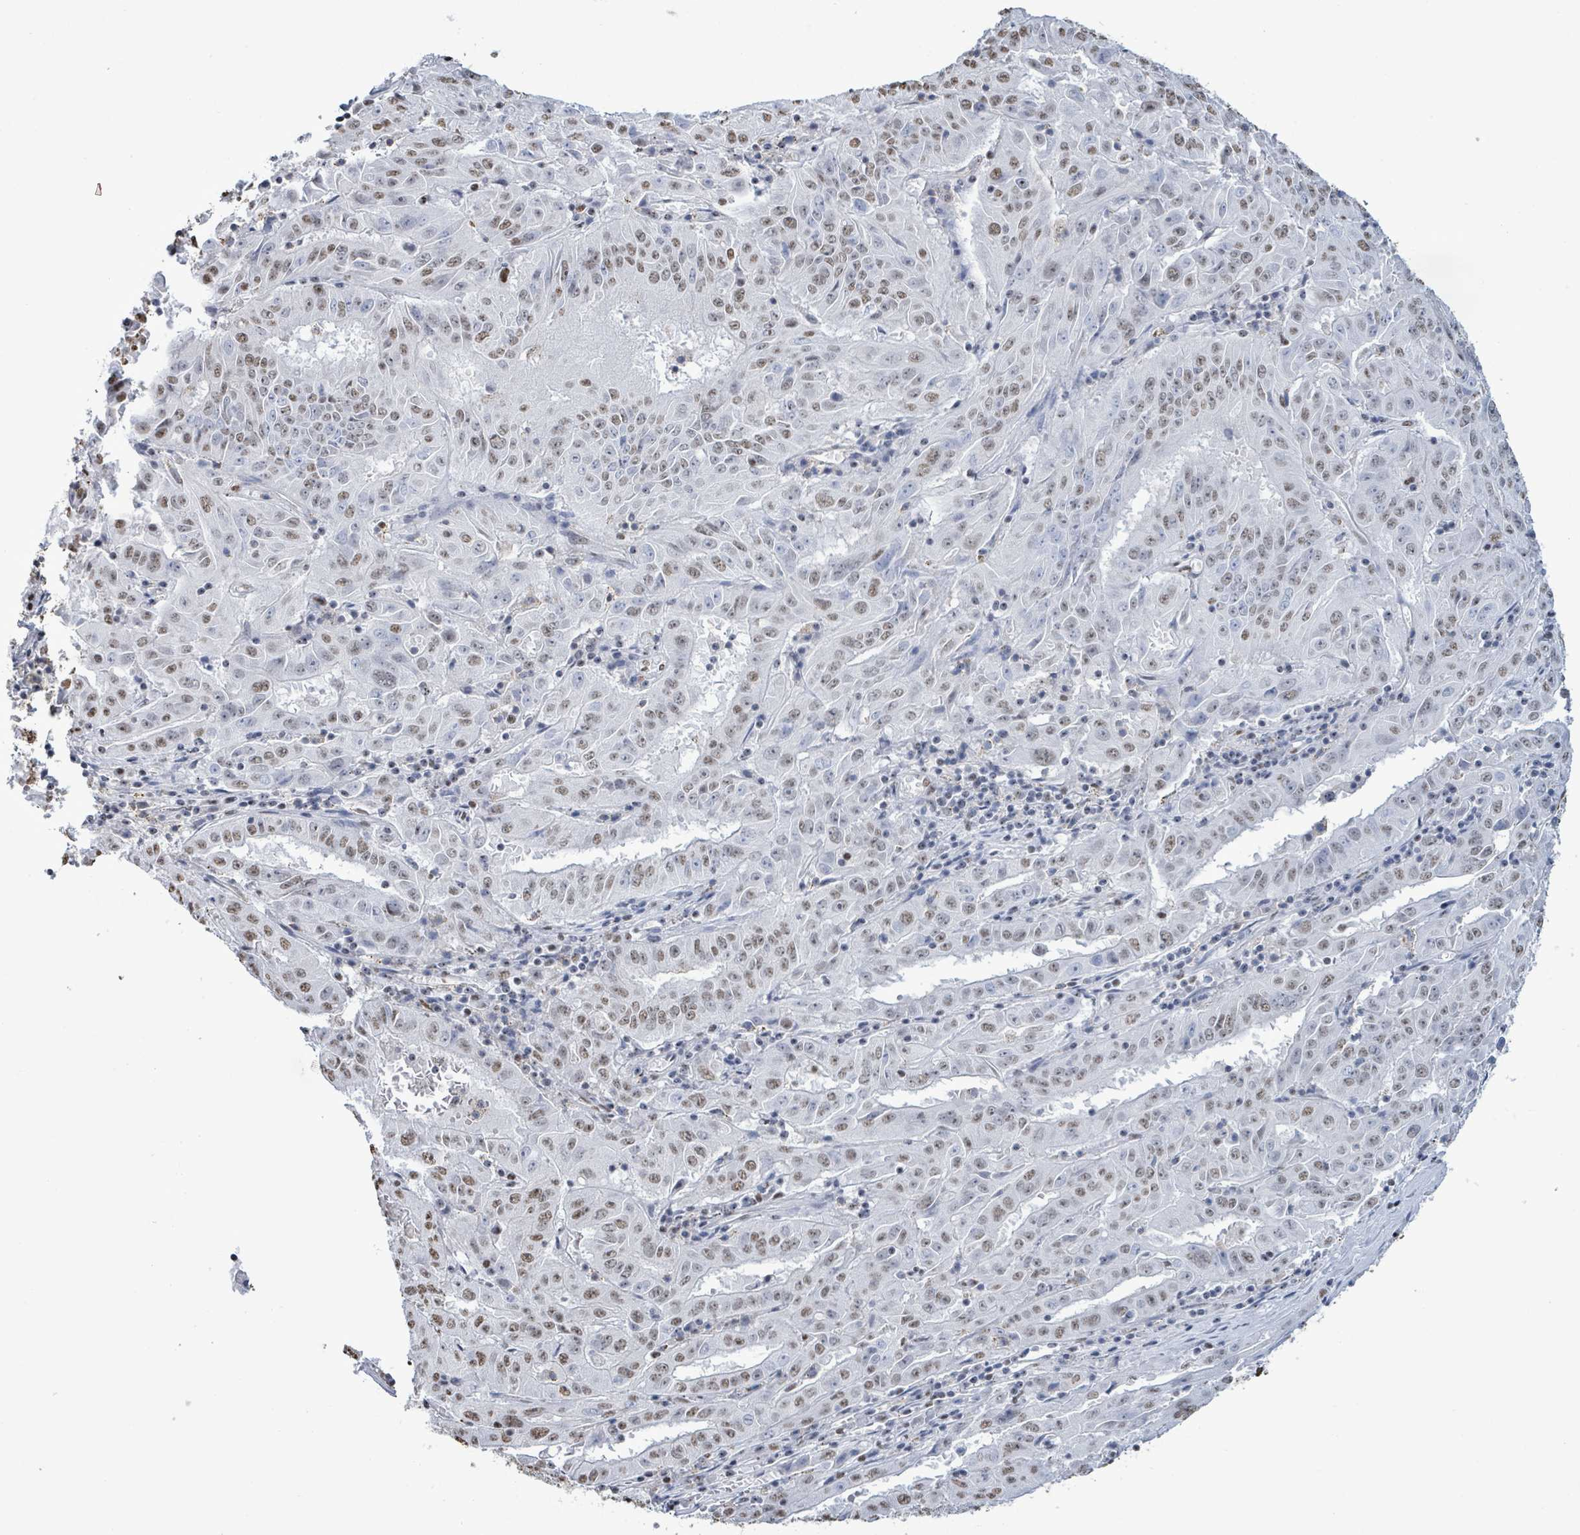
{"staining": {"intensity": "weak", "quantity": "25%-75%", "location": "nuclear"}, "tissue": "pancreatic cancer", "cell_type": "Tumor cells", "image_type": "cancer", "snomed": [{"axis": "morphology", "description": "Adenocarcinoma, NOS"}, {"axis": "topography", "description": "Pancreas"}], "caption": "Immunohistochemistry photomicrograph of neoplastic tissue: pancreatic cancer (adenocarcinoma) stained using immunohistochemistry (IHC) displays low levels of weak protein expression localized specifically in the nuclear of tumor cells, appearing as a nuclear brown color.", "gene": "SAMD14", "patient": {"sex": "male", "age": 63}}